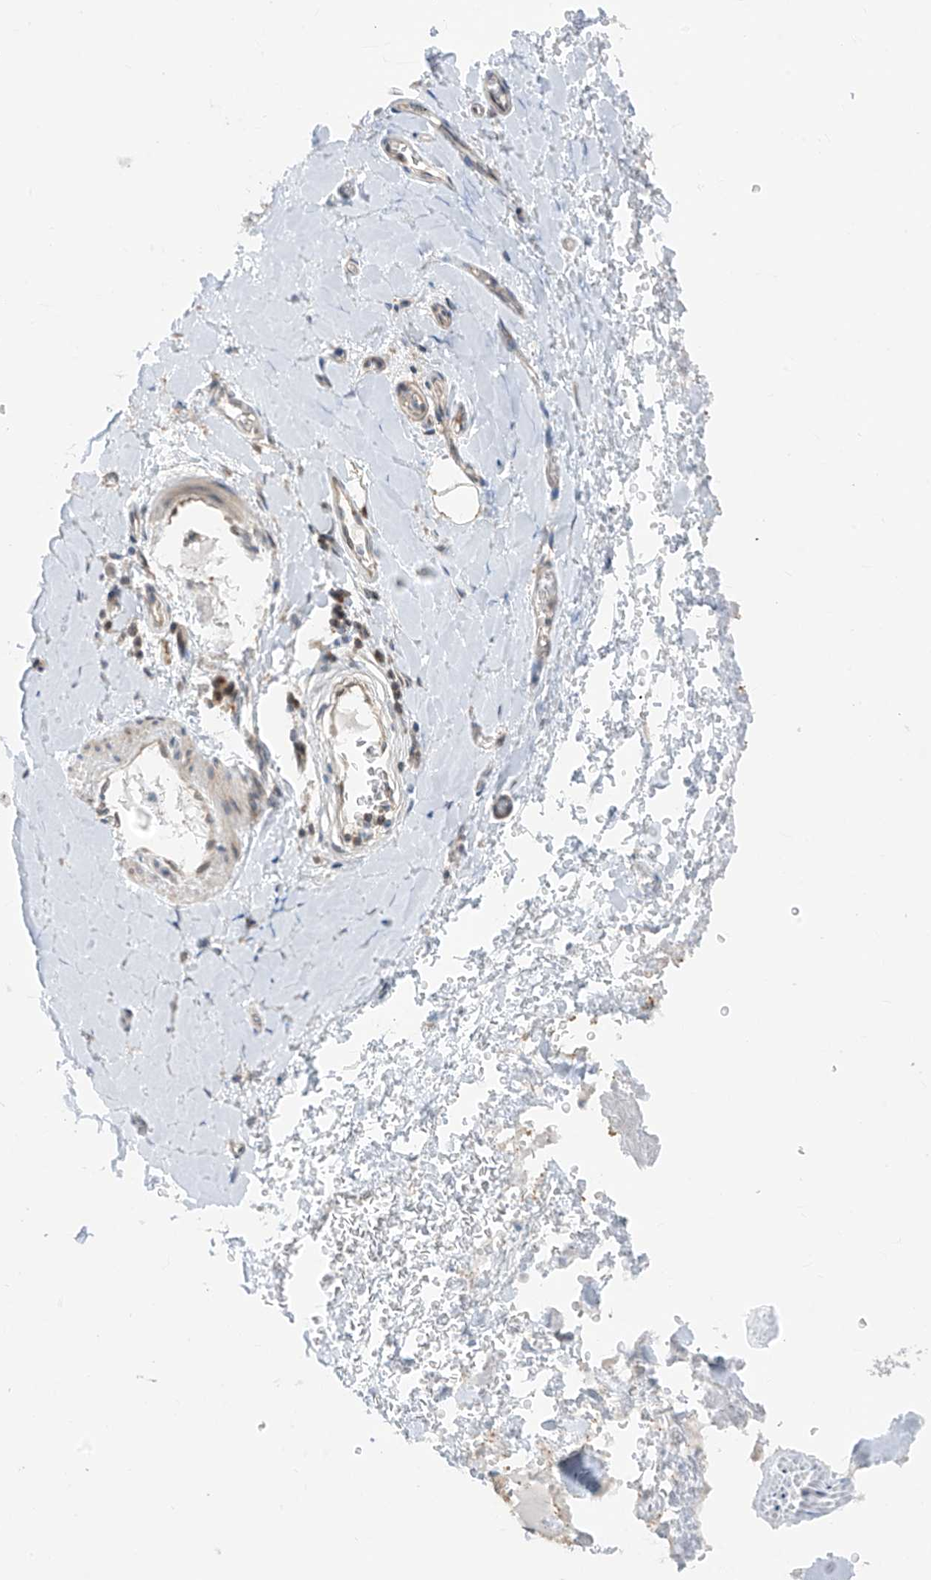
{"staining": {"intensity": "moderate", "quantity": ">75%", "location": "cytoplasmic/membranous"}, "tissue": "adipose tissue", "cell_type": "Adipocytes", "image_type": "normal", "snomed": [{"axis": "morphology", "description": "Normal tissue, NOS"}, {"axis": "morphology", "description": "Adenocarcinoma, NOS"}, {"axis": "topography", "description": "Stomach, upper"}, {"axis": "topography", "description": "Peripheral nerve tissue"}], "caption": "Immunohistochemical staining of normal human adipose tissue displays moderate cytoplasmic/membranous protein positivity in about >75% of adipocytes.", "gene": "TTC38", "patient": {"sex": "male", "age": 62}}